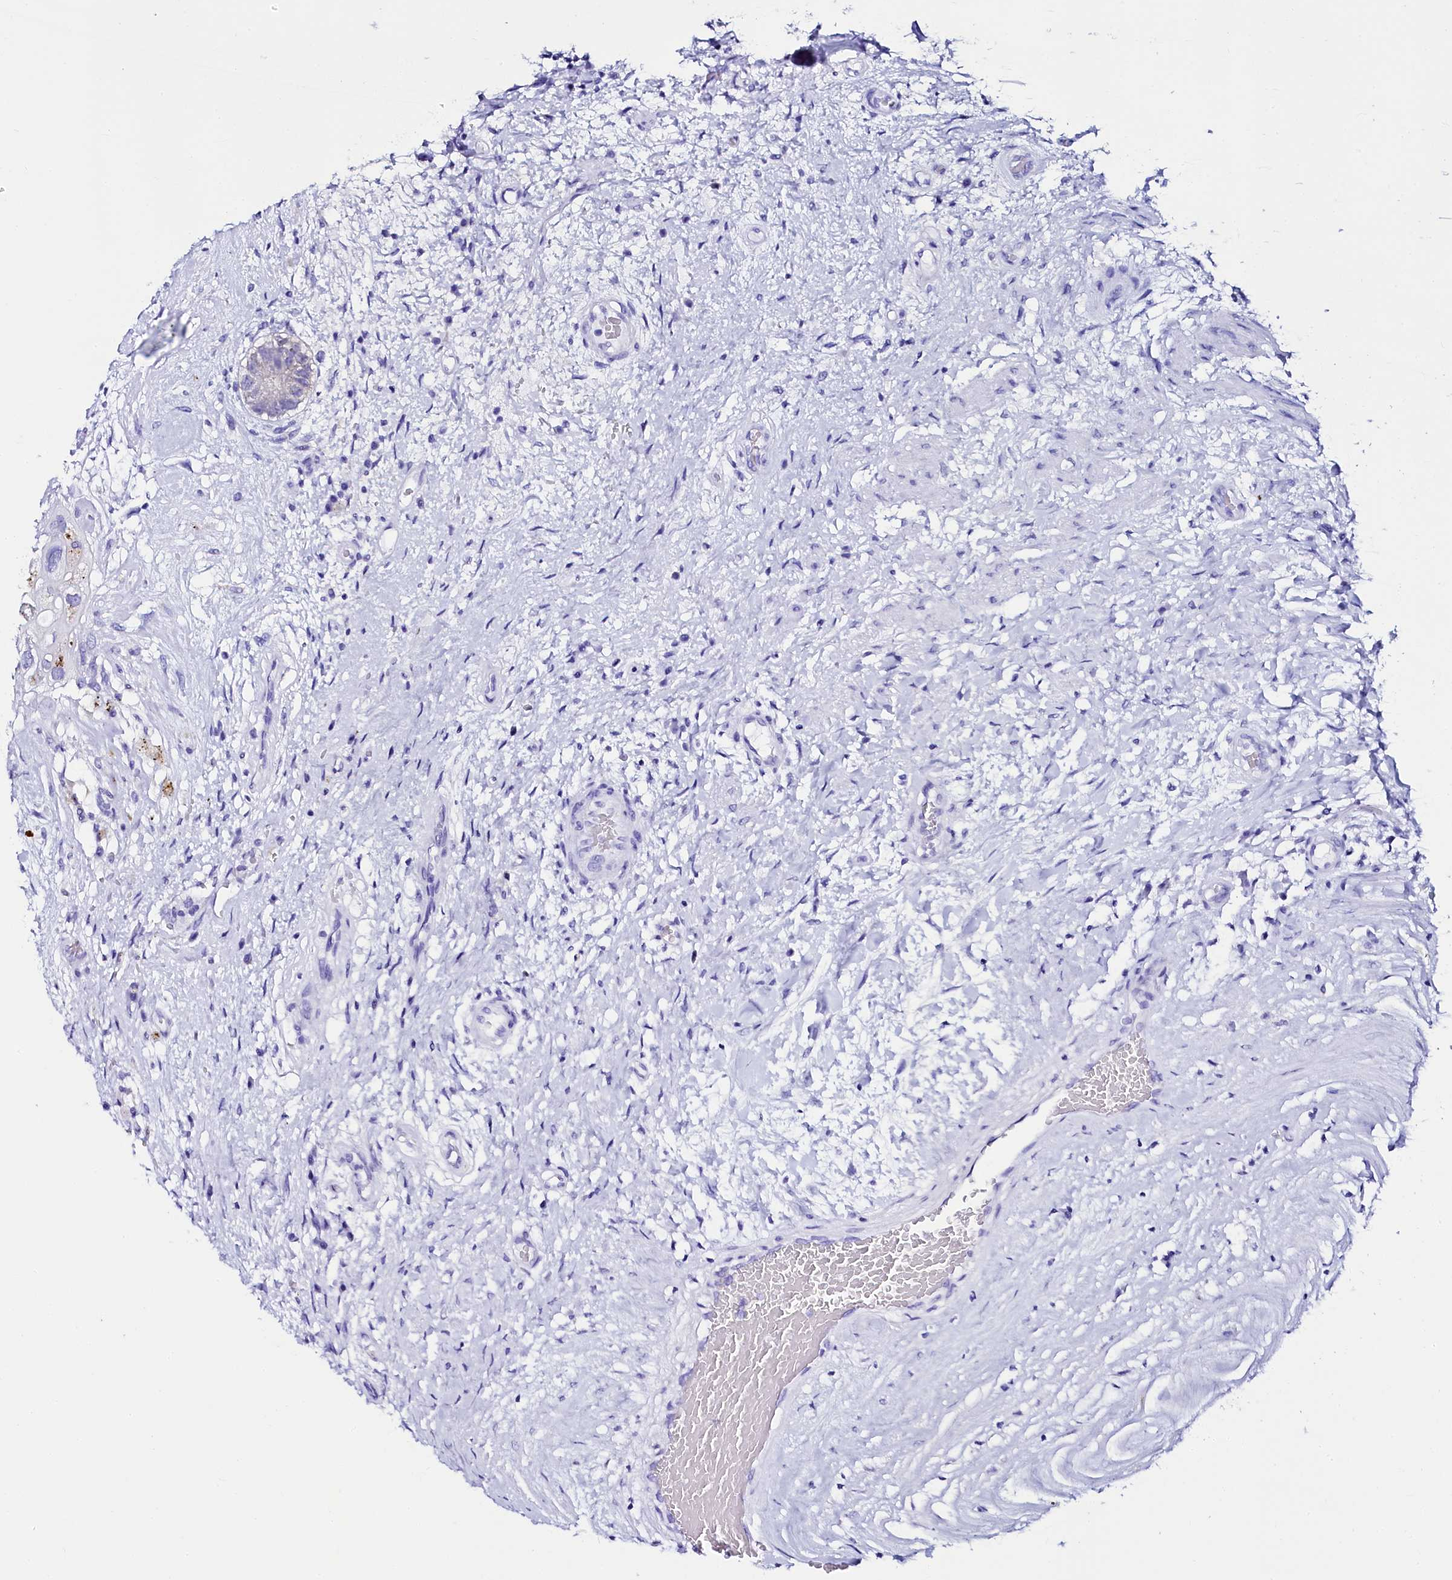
{"staining": {"intensity": "negative", "quantity": "none", "location": "none"}, "tissue": "testis cancer", "cell_type": "Tumor cells", "image_type": "cancer", "snomed": [{"axis": "morphology", "description": "Carcinoma, Embryonal, NOS"}, {"axis": "topography", "description": "Testis"}], "caption": "Protein analysis of testis cancer exhibits no significant expression in tumor cells.", "gene": "SORD", "patient": {"sex": "male", "age": 26}}